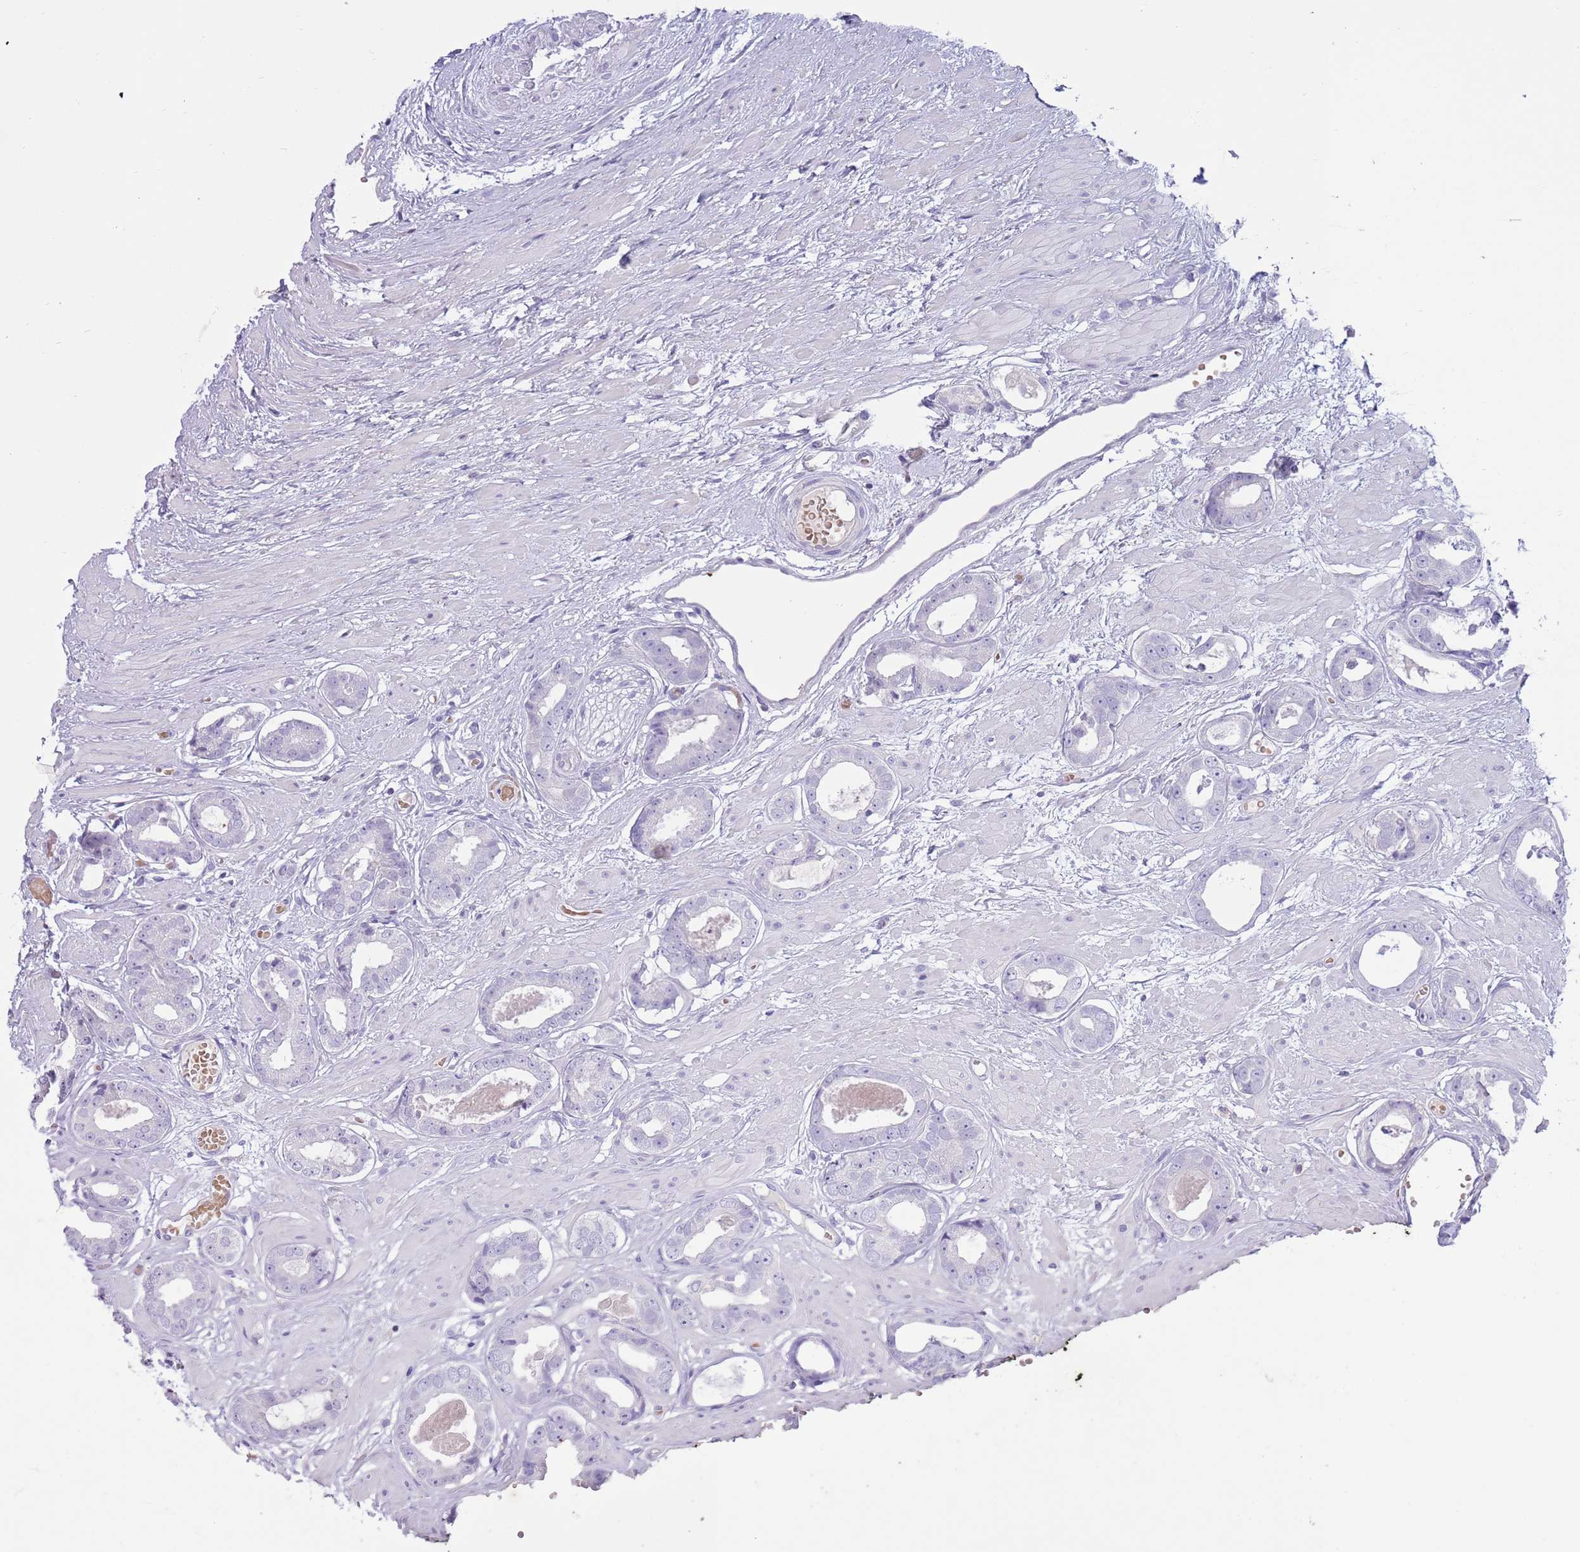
{"staining": {"intensity": "negative", "quantity": "none", "location": "none"}, "tissue": "prostate cancer", "cell_type": "Tumor cells", "image_type": "cancer", "snomed": [{"axis": "morphology", "description": "Adenocarcinoma, Low grade"}, {"axis": "topography", "description": "Prostate"}], "caption": "An IHC image of prostate cancer (adenocarcinoma (low-grade)) is shown. There is no staining in tumor cells of prostate cancer (adenocarcinoma (low-grade)).", "gene": "OR4Q3", "patient": {"sex": "male", "age": 64}}